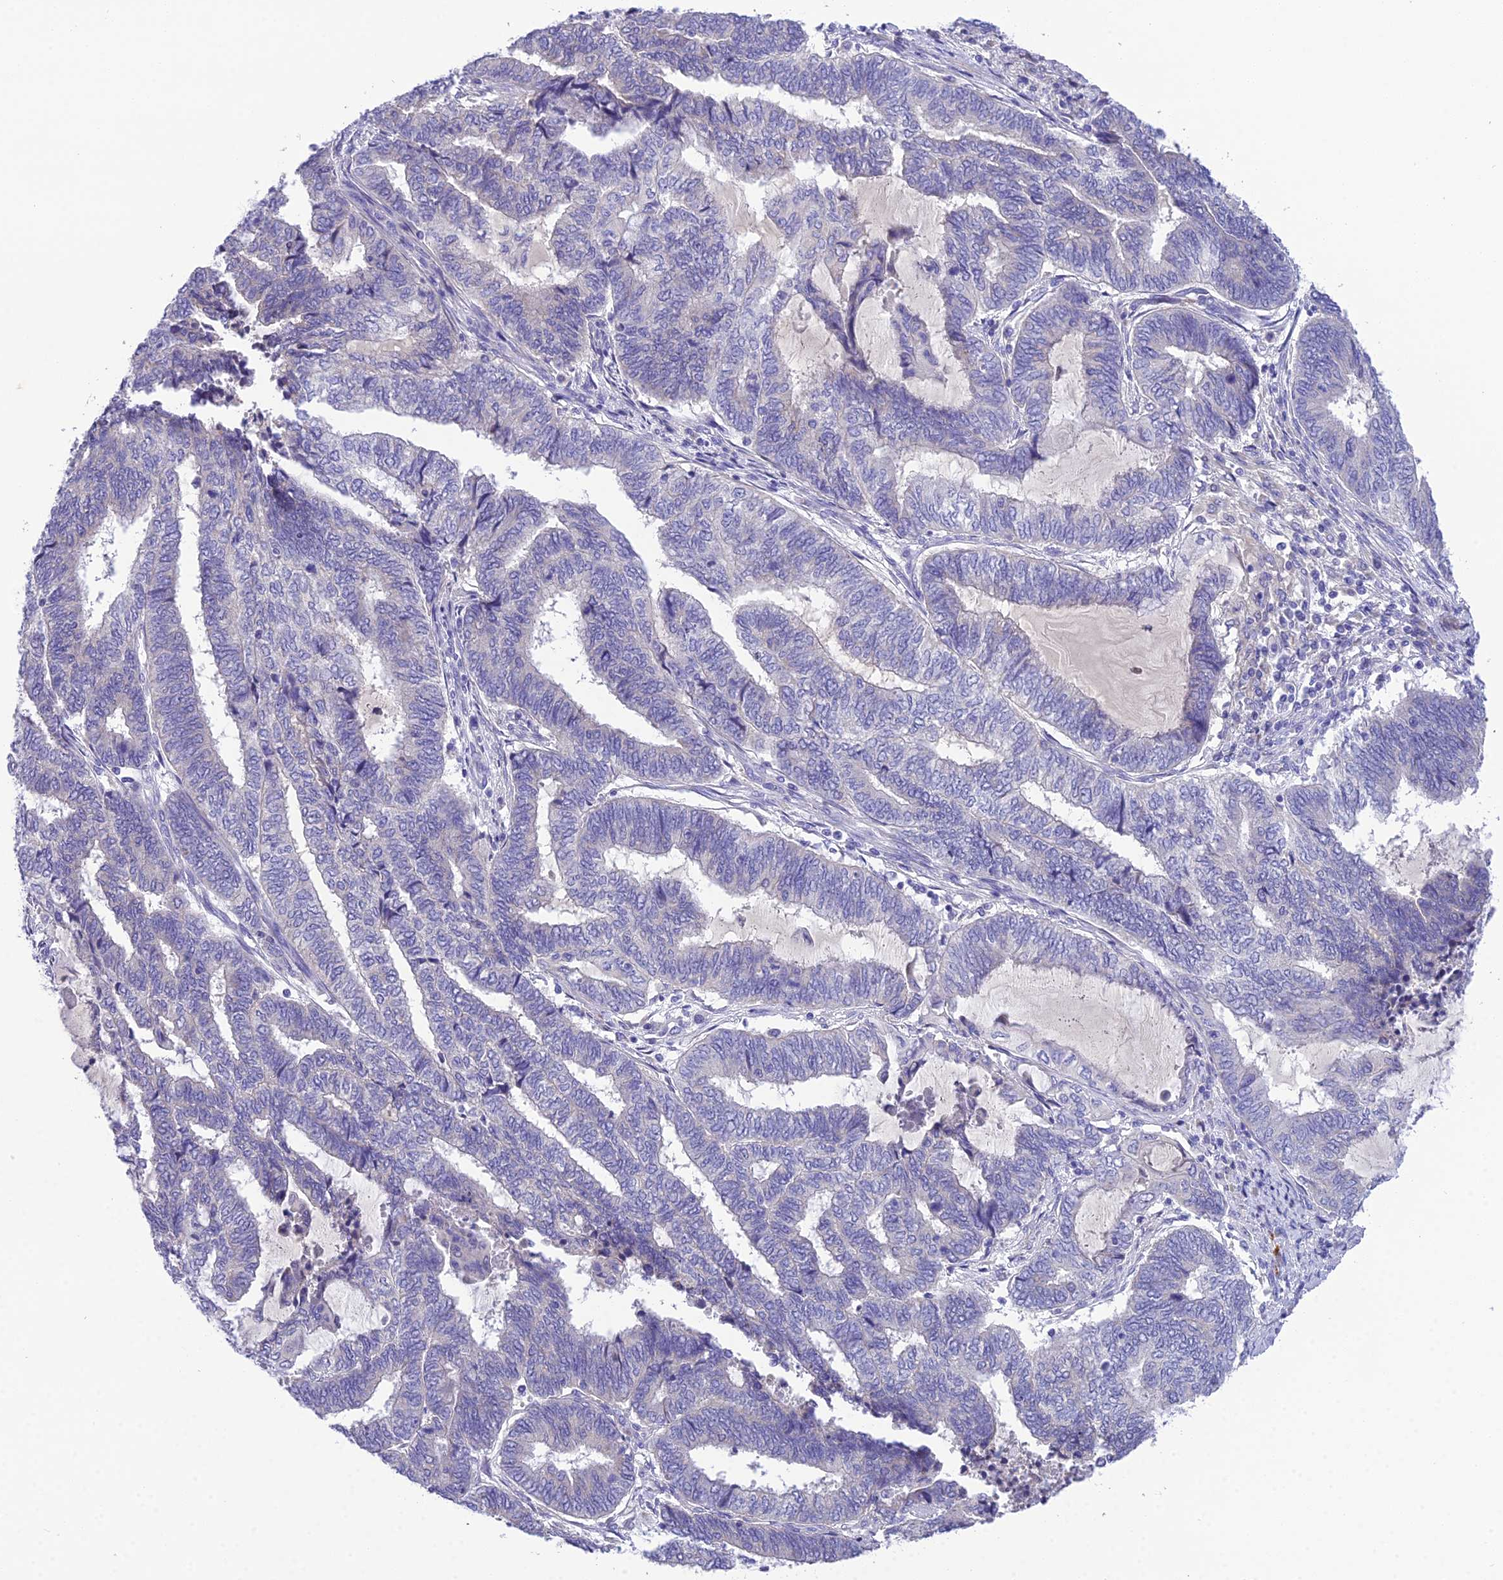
{"staining": {"intensity": "negative", "quantity": "none", "location": "none"}, "tissue": "endometrial cancer", "cell_type": "Tumor cells", "image_type": "cancer", "snomed": [{"axis": "morphology", "description": "Adenocarcinoma, NOS"}, {"axis": "topography", "description": "Uterus"}, {"axis": "topography", "description": "Endometrium"}], "caption": "IHC photomicrograph of neoplastic tissue: endometrial cancer stained with DAB (3,3'-diaminobenzidine) exhibits no significant protein expression in tumor cells.", "gene": "KIAA0408", "patient": {"sex": "female", "age": 70}}